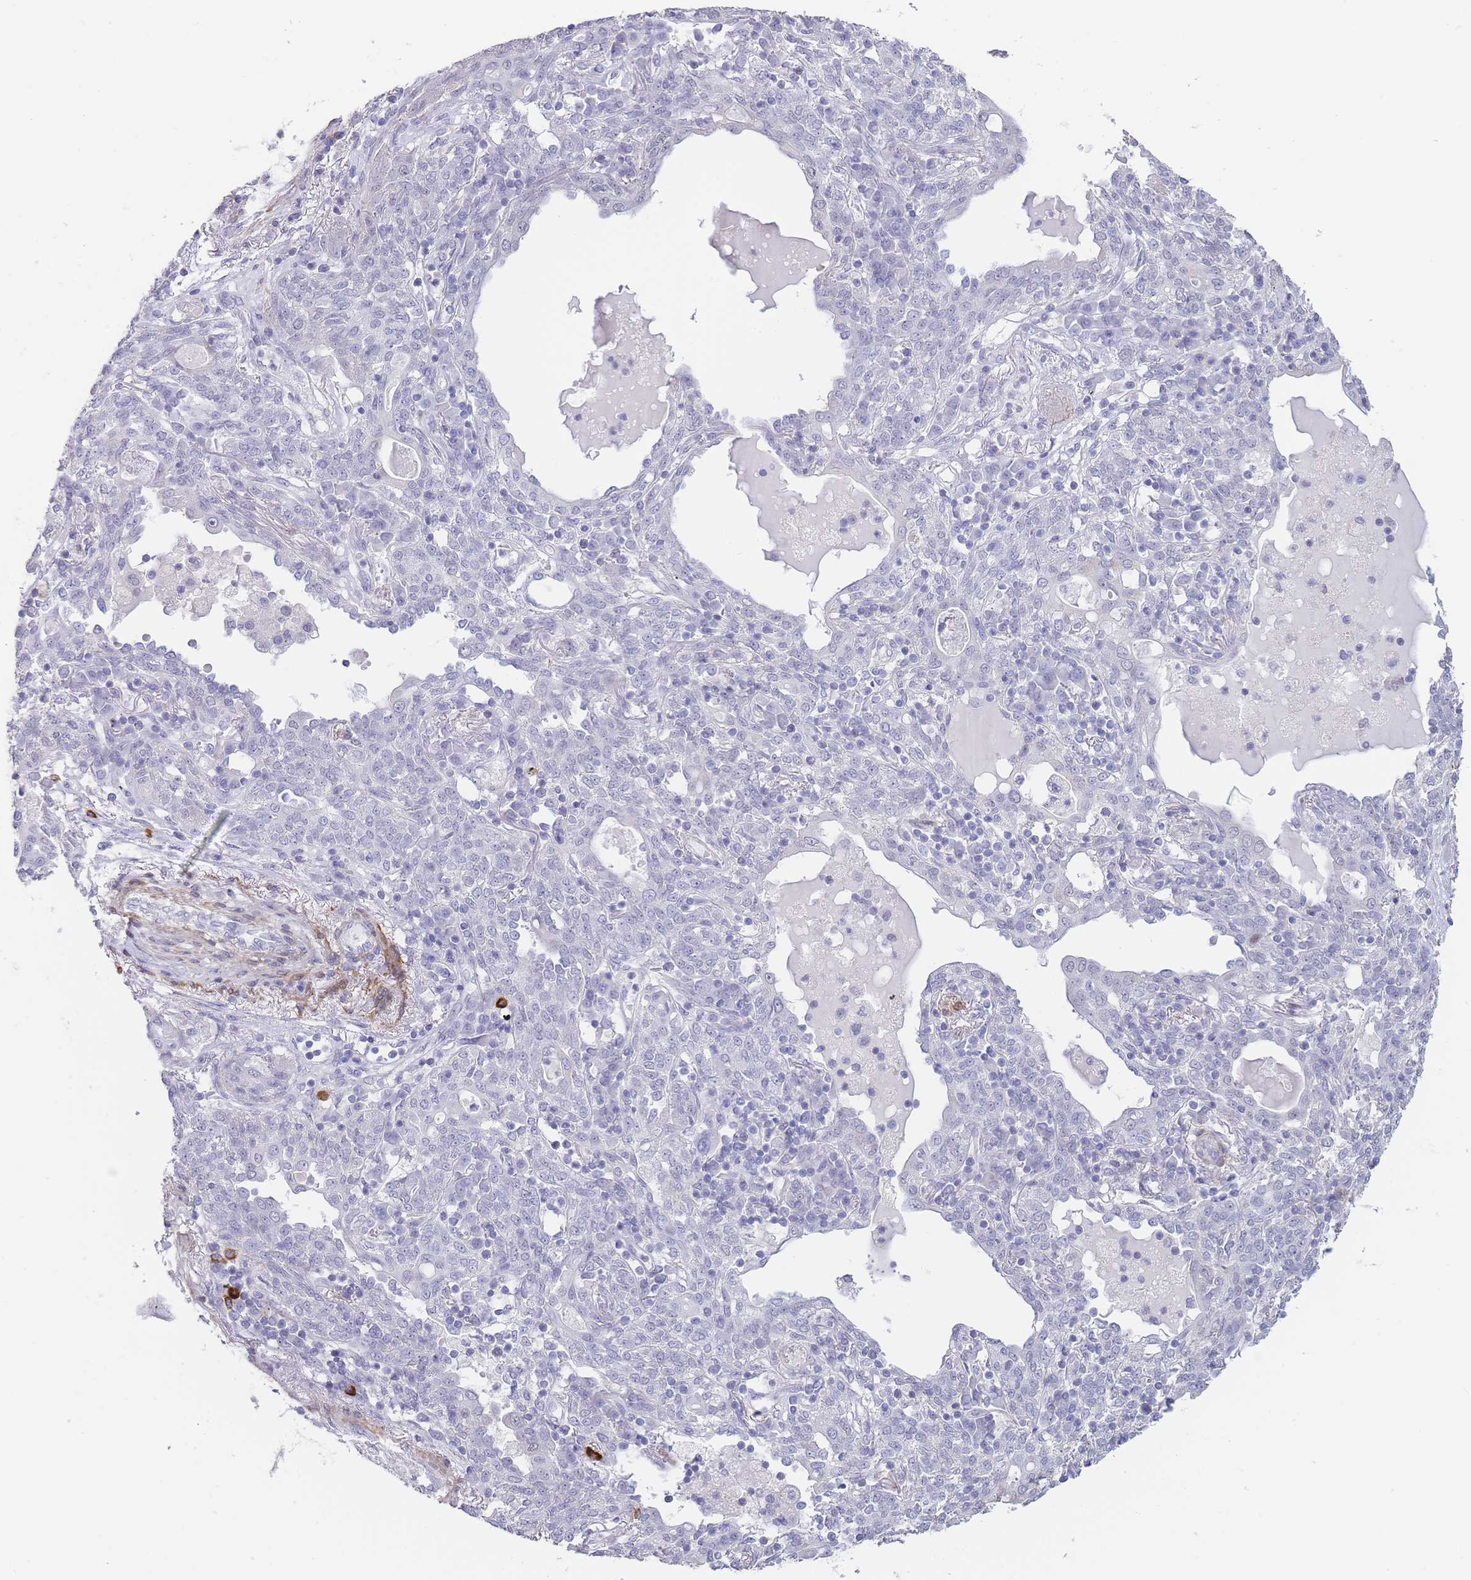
{"staining": {"intensity": "negative", "quantity": "none", "location": "none"}, "tissue": "lung cancer", "cell_type": "Tumor cells", "image_type": "cancer", "snomed": [{"axis": "morphology", "description": "Squamous cell carcinoma, NOS"}, {"axis": "topography", "description": "Lung"}], "caption": "Human squamous cell carcinoma (lung) stained for a protein using immunohistochemistry exhibits no expression in tumor cells.", "gene": "ASAP3", "patient": {"sex": "female", "age": 70}}